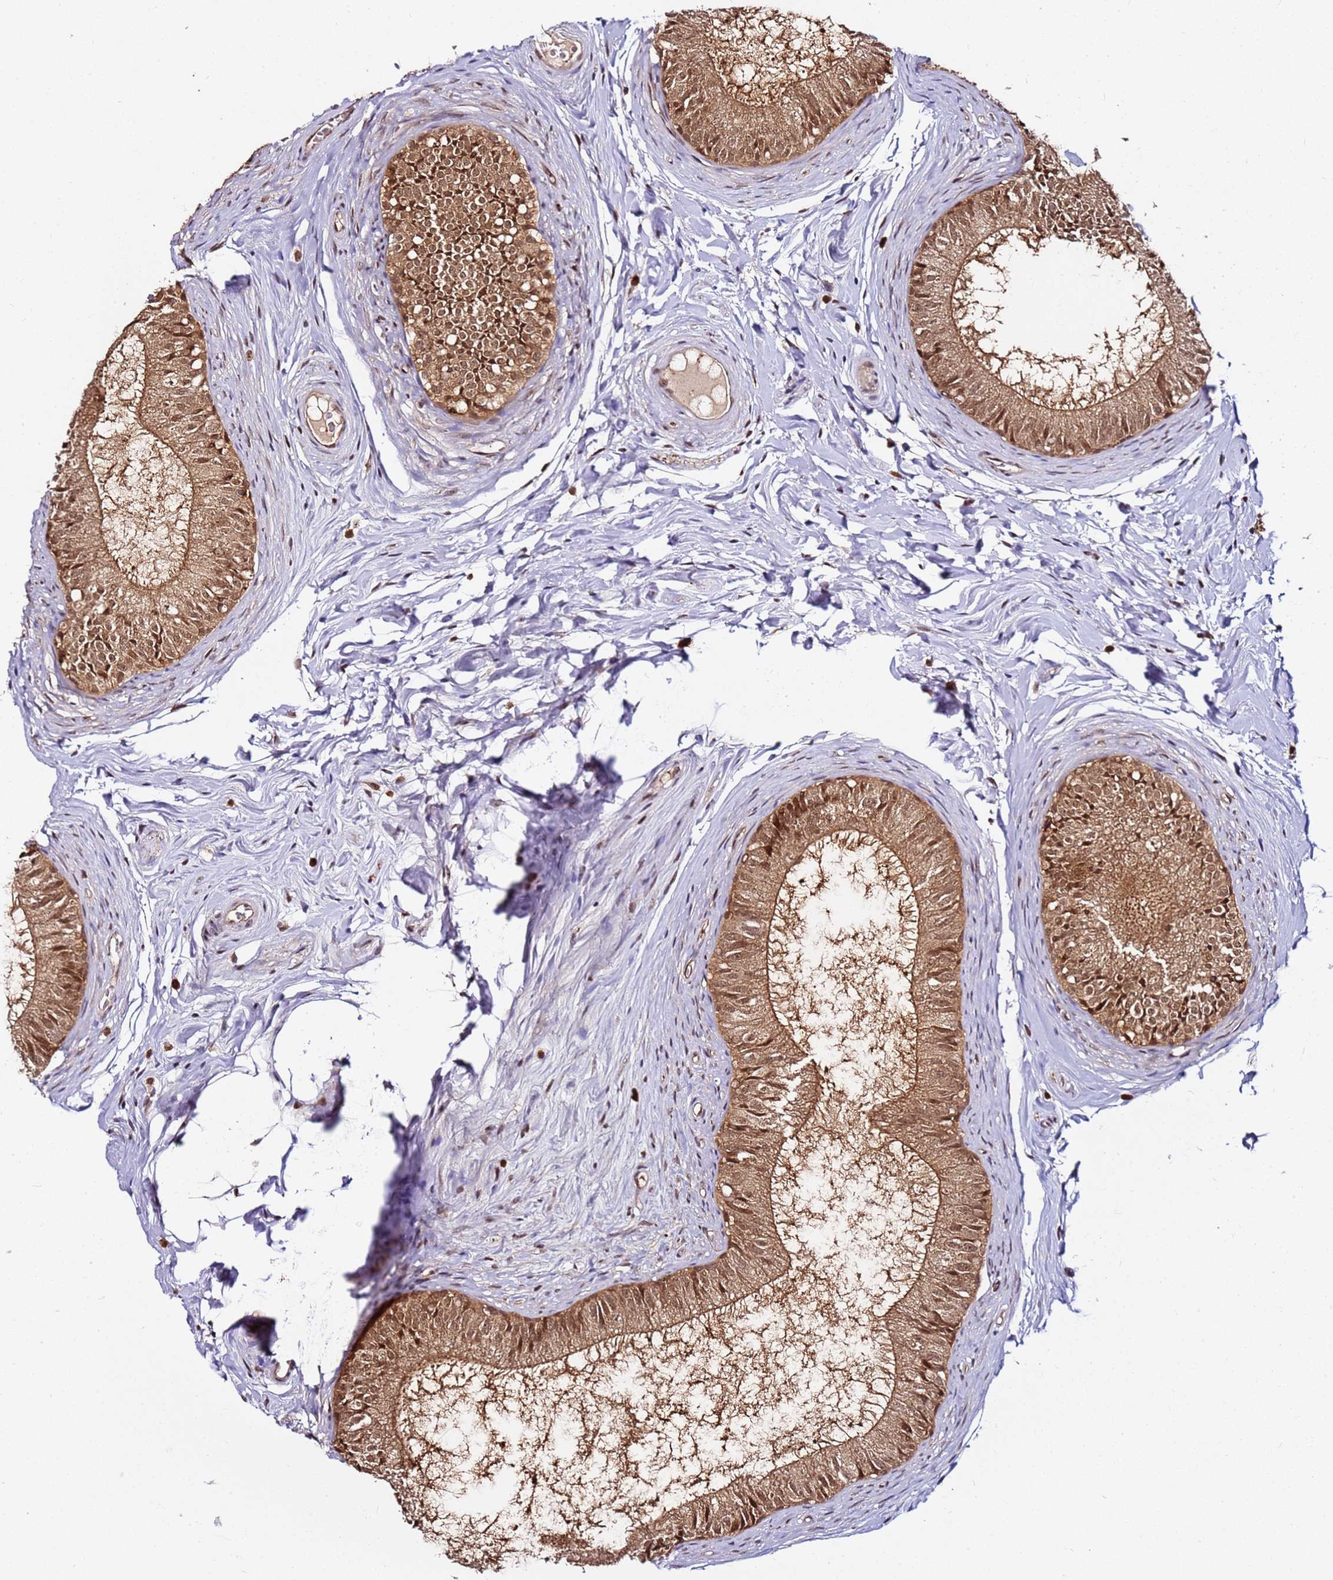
{"staining": {"intensity": "moderate", "quantity": ">75%", "location": "cytoplasmic/membranous,nuclear"}, "tissue": "epididymis", "cell_type": "Glandular cells", "image_type": "normal", "snomed": [{"axis": "morphology", "description": "Normal tissue, NOS"}, {"axis": "topography", "description": "Epididymis"}], "caption": "Protein staining of unremarkable epididymis reveals moderate cytoplasmic/membranous,nuclear staining in approximately >75% of glandular cells. (Brightfield microscopy of DAB IHC at high magnification).", "gene": "RGS18", "patient": {"sex": "male", "age": 25}}